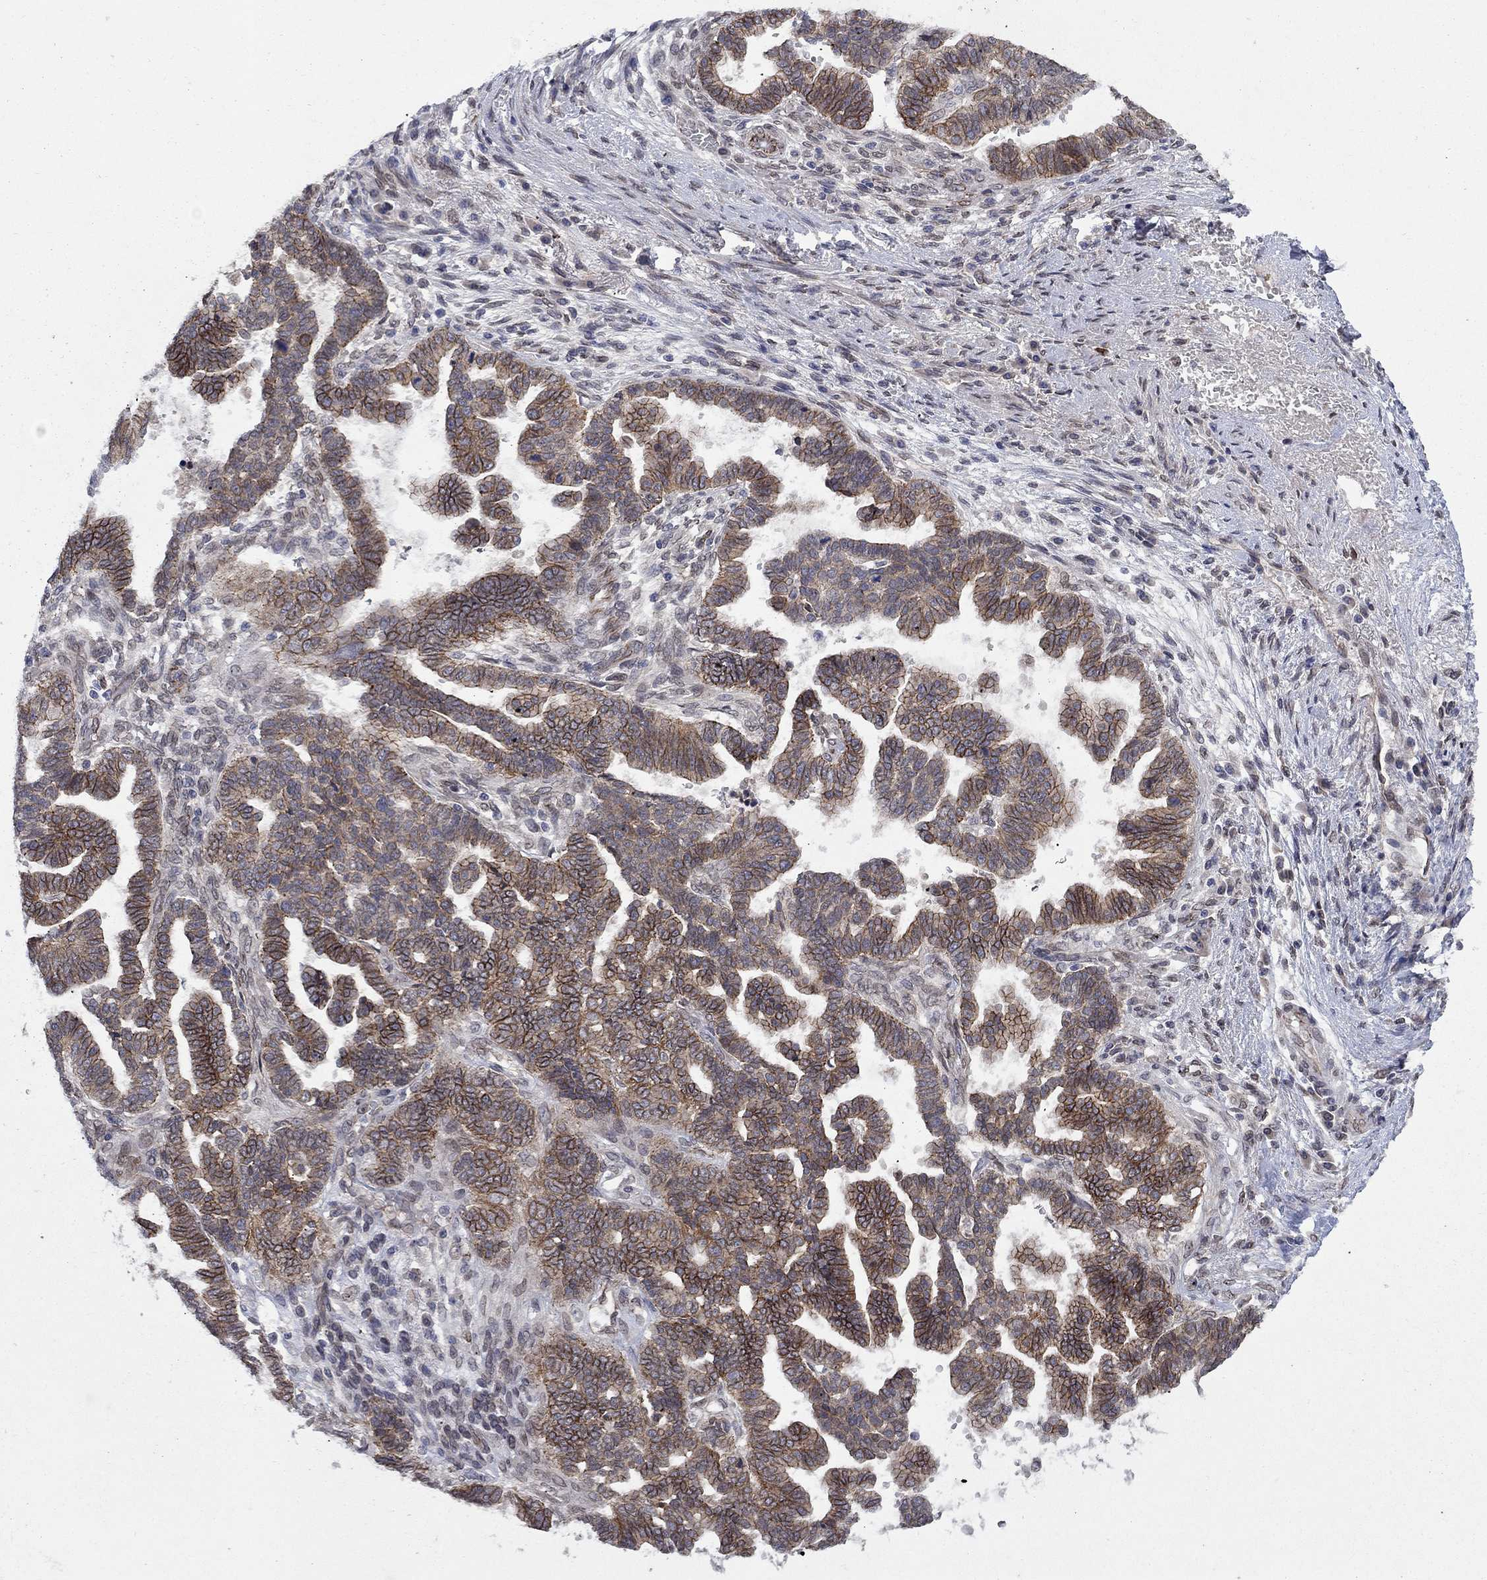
{"staining": {"intensity": "moderate", "quantity": ">75%", "location": "cytoplasmic/membranous"}, "tissue": "stomach cancer", "cell_type": "Tumor cells", "image_type": "cancer", "snomed": [{"axis": "morphology", "description": "Adenocarcinoma, NOS"}, {"axis": "topography", "description": "Stomach"}], "caption": "The image exhibits staining of stomach cancer (adenocarcinoma), revealing moderate cytoplasmic/membranous protein staining (brown color) within tumor cells.", "gene": "EMC9", "patient": {"sex": "male", "age": 83}}